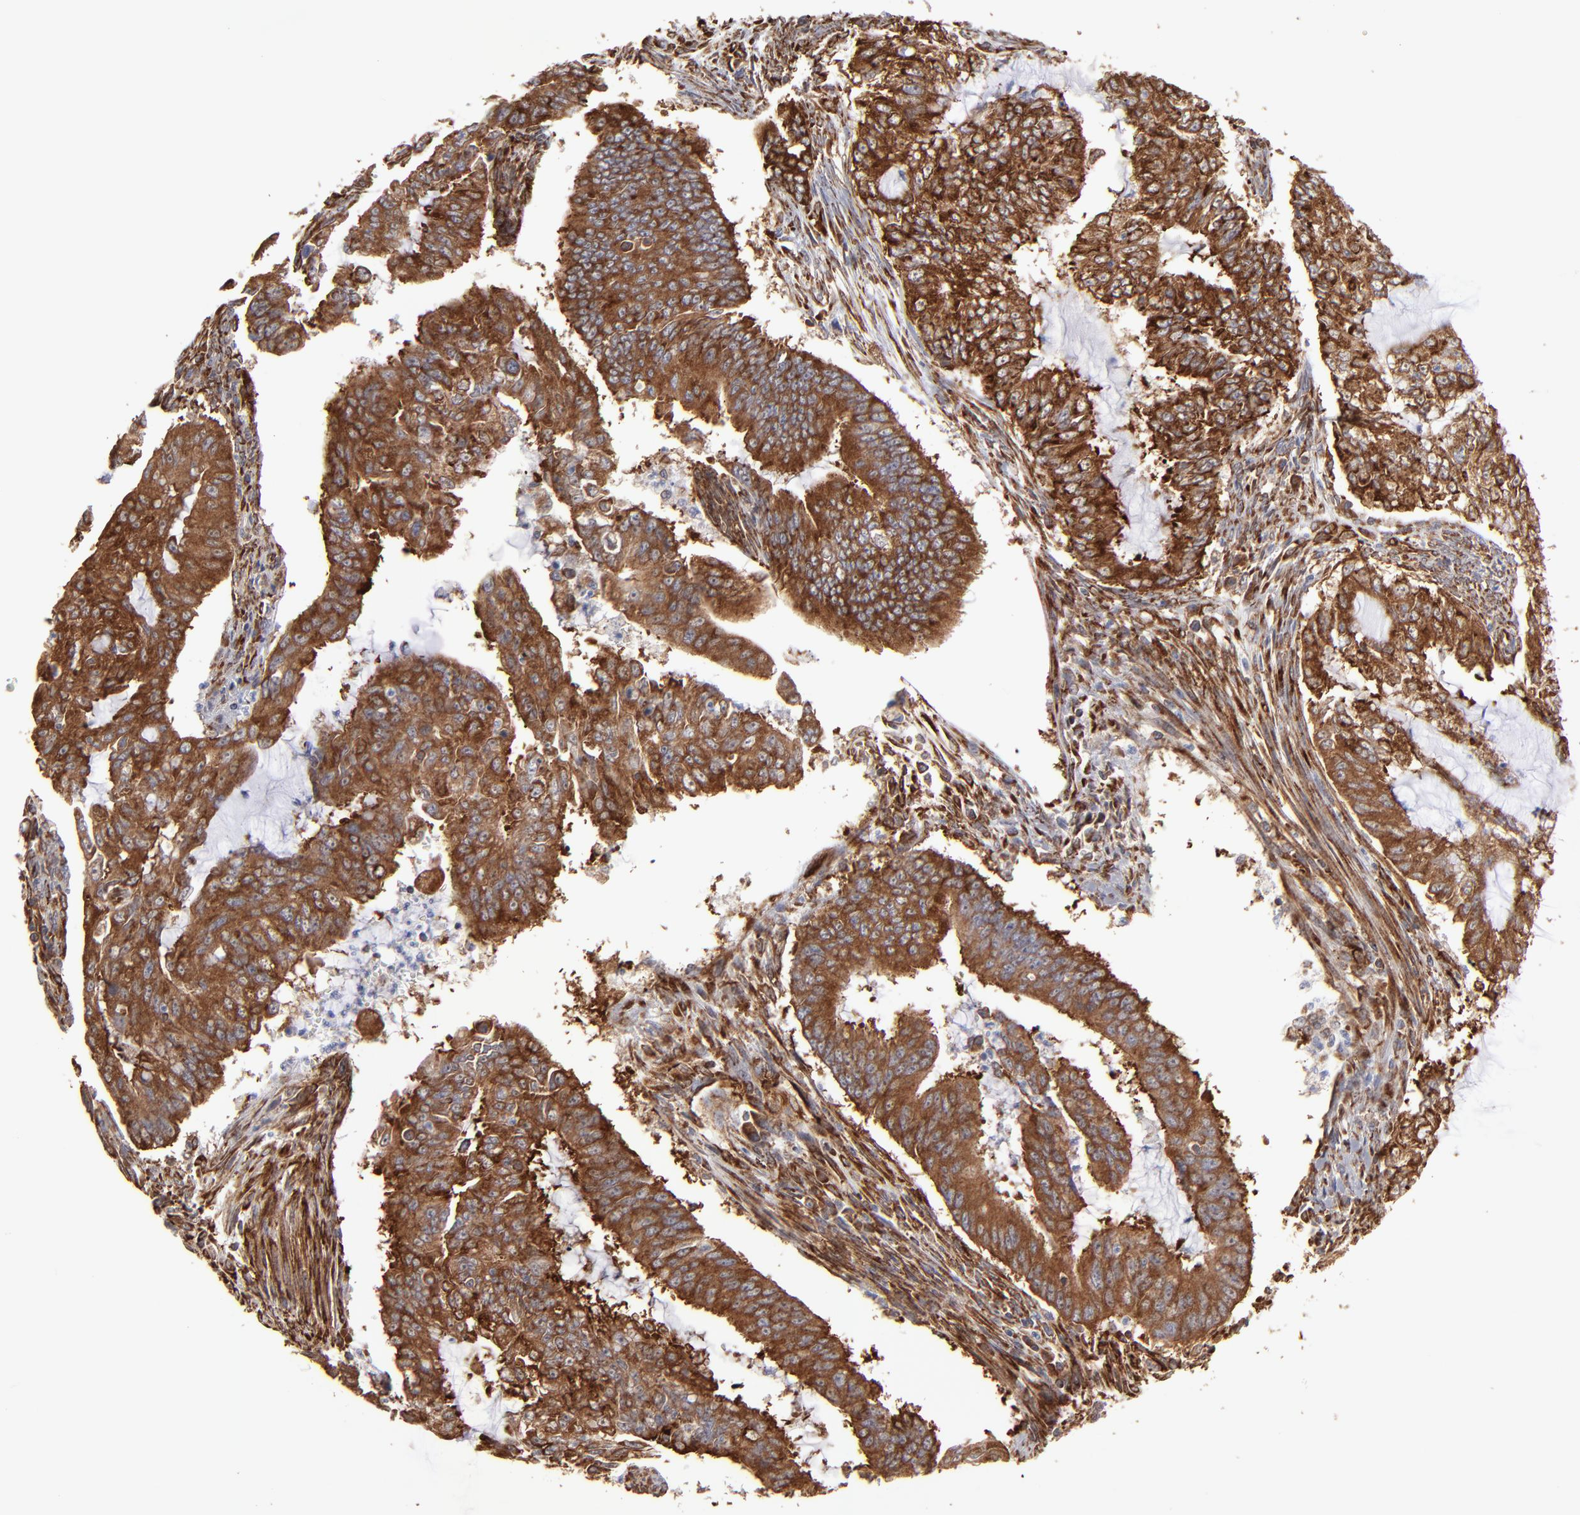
{"staining": {"intensity": "strong", "quantity": ">75%", "location": "cytoplasmic/membranous"}, "tissue": "endometrial cancer", "cell_type": "Tumor cells", "image_type": "cancer", "snomed": [{"axis": "morphology", "description": "Adenocarcinoma, NOS"}, {"axis": "topography", "description": "Endometrium"}], "caption": "Protein expression analysis of human endometrial cancer reveals strong cytoplasmic/membranous expression in about >75% of tumor cells.", "gene": "KTN1", "patient": {"sex": "female", "age": 75}}